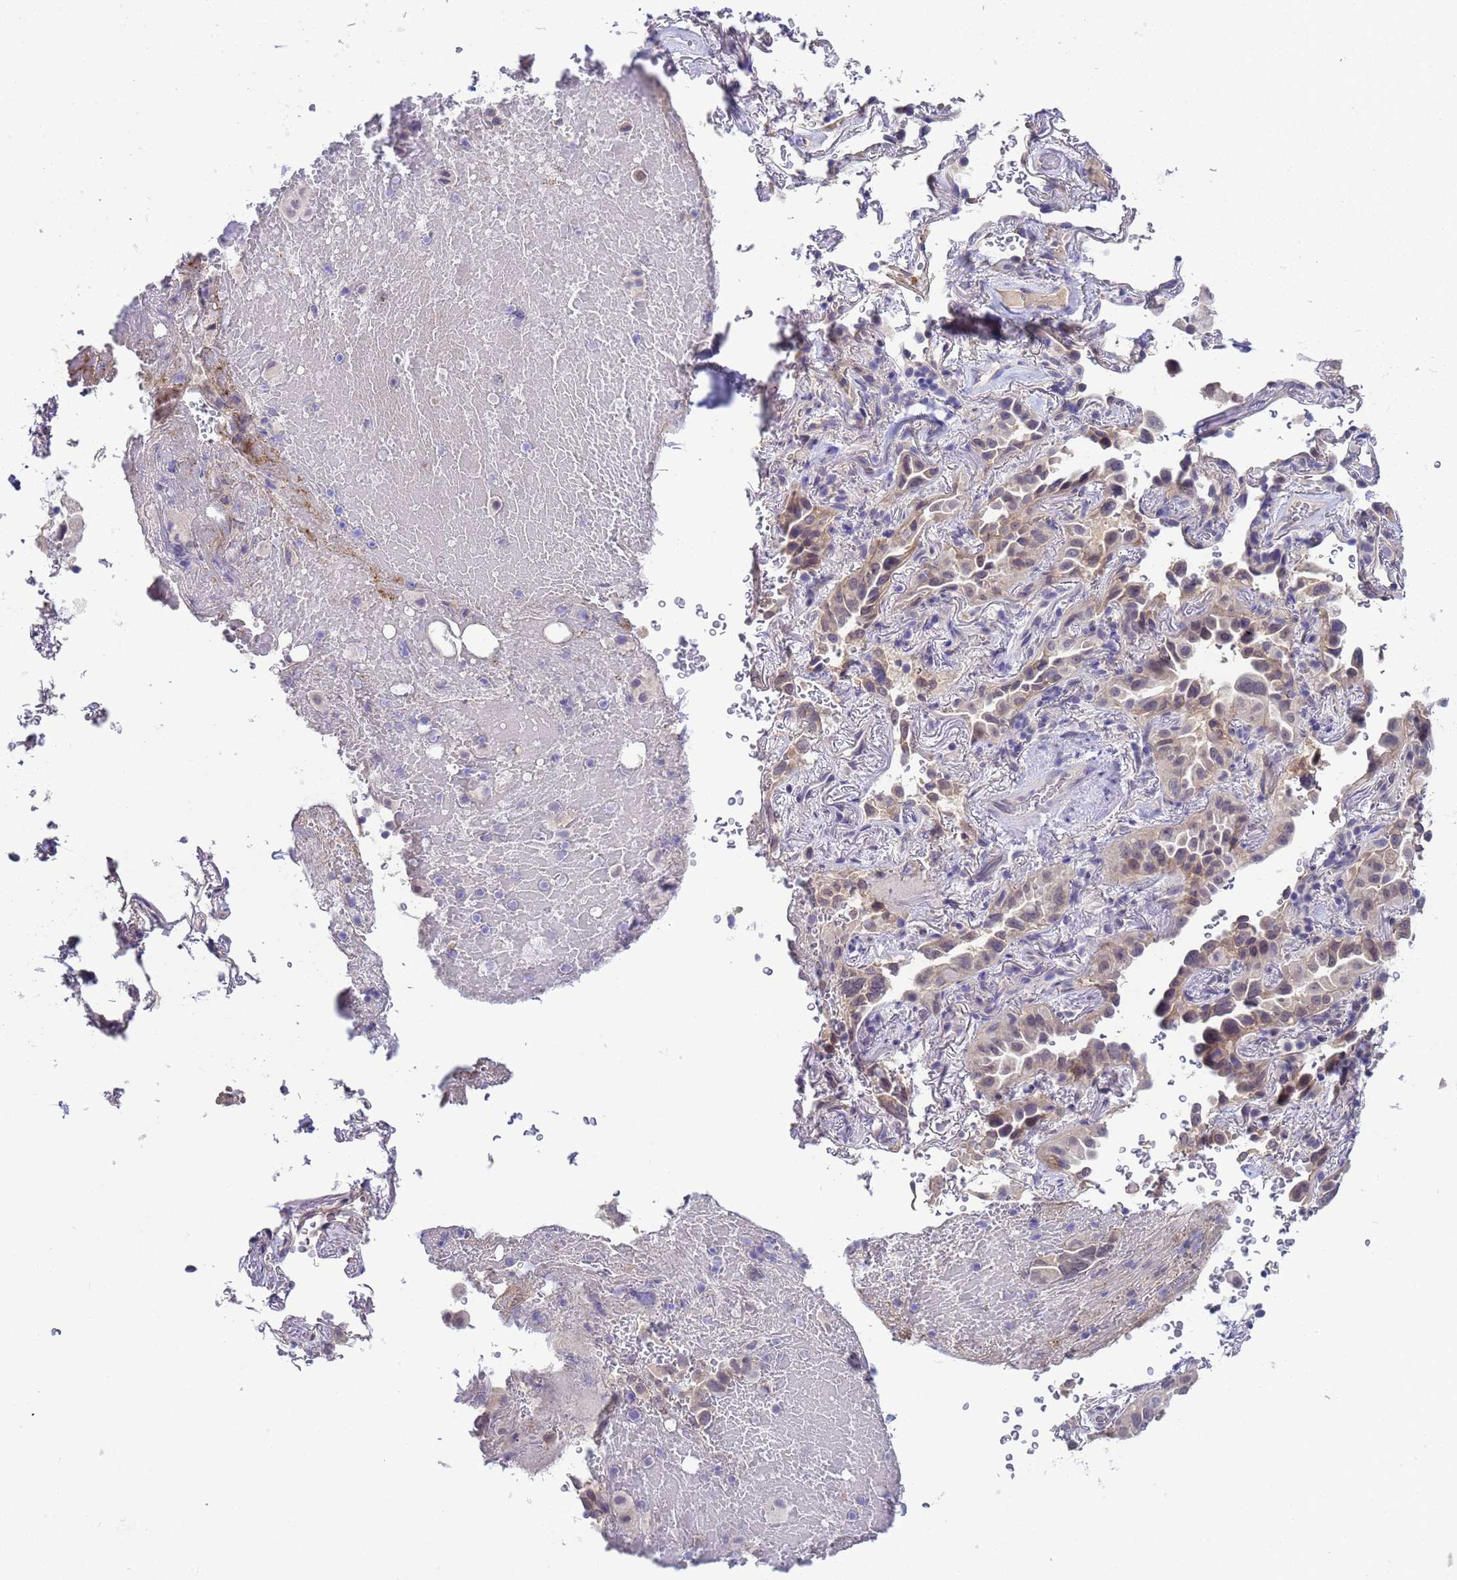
{"staining": {"intensity": "weak", "quantity": "<25%", "location": "cytoplasmic/membranous"}, "tissue": "lung cancer", "cell_type": "Tumor cells", "image_type": "cancer", "snomed": [{"axis": "morphology", "description": "Adenocarcinoma, NOS"}, {"axis": "topography", "description": "Lung"}], "caption": "Immunohistochemistry micrograph of human lung cancer stained for a protein (brown), which displays no staining in tumor cells.", "gene": "TRMT10A", "patient": {"sex": "female", "age": 69}}